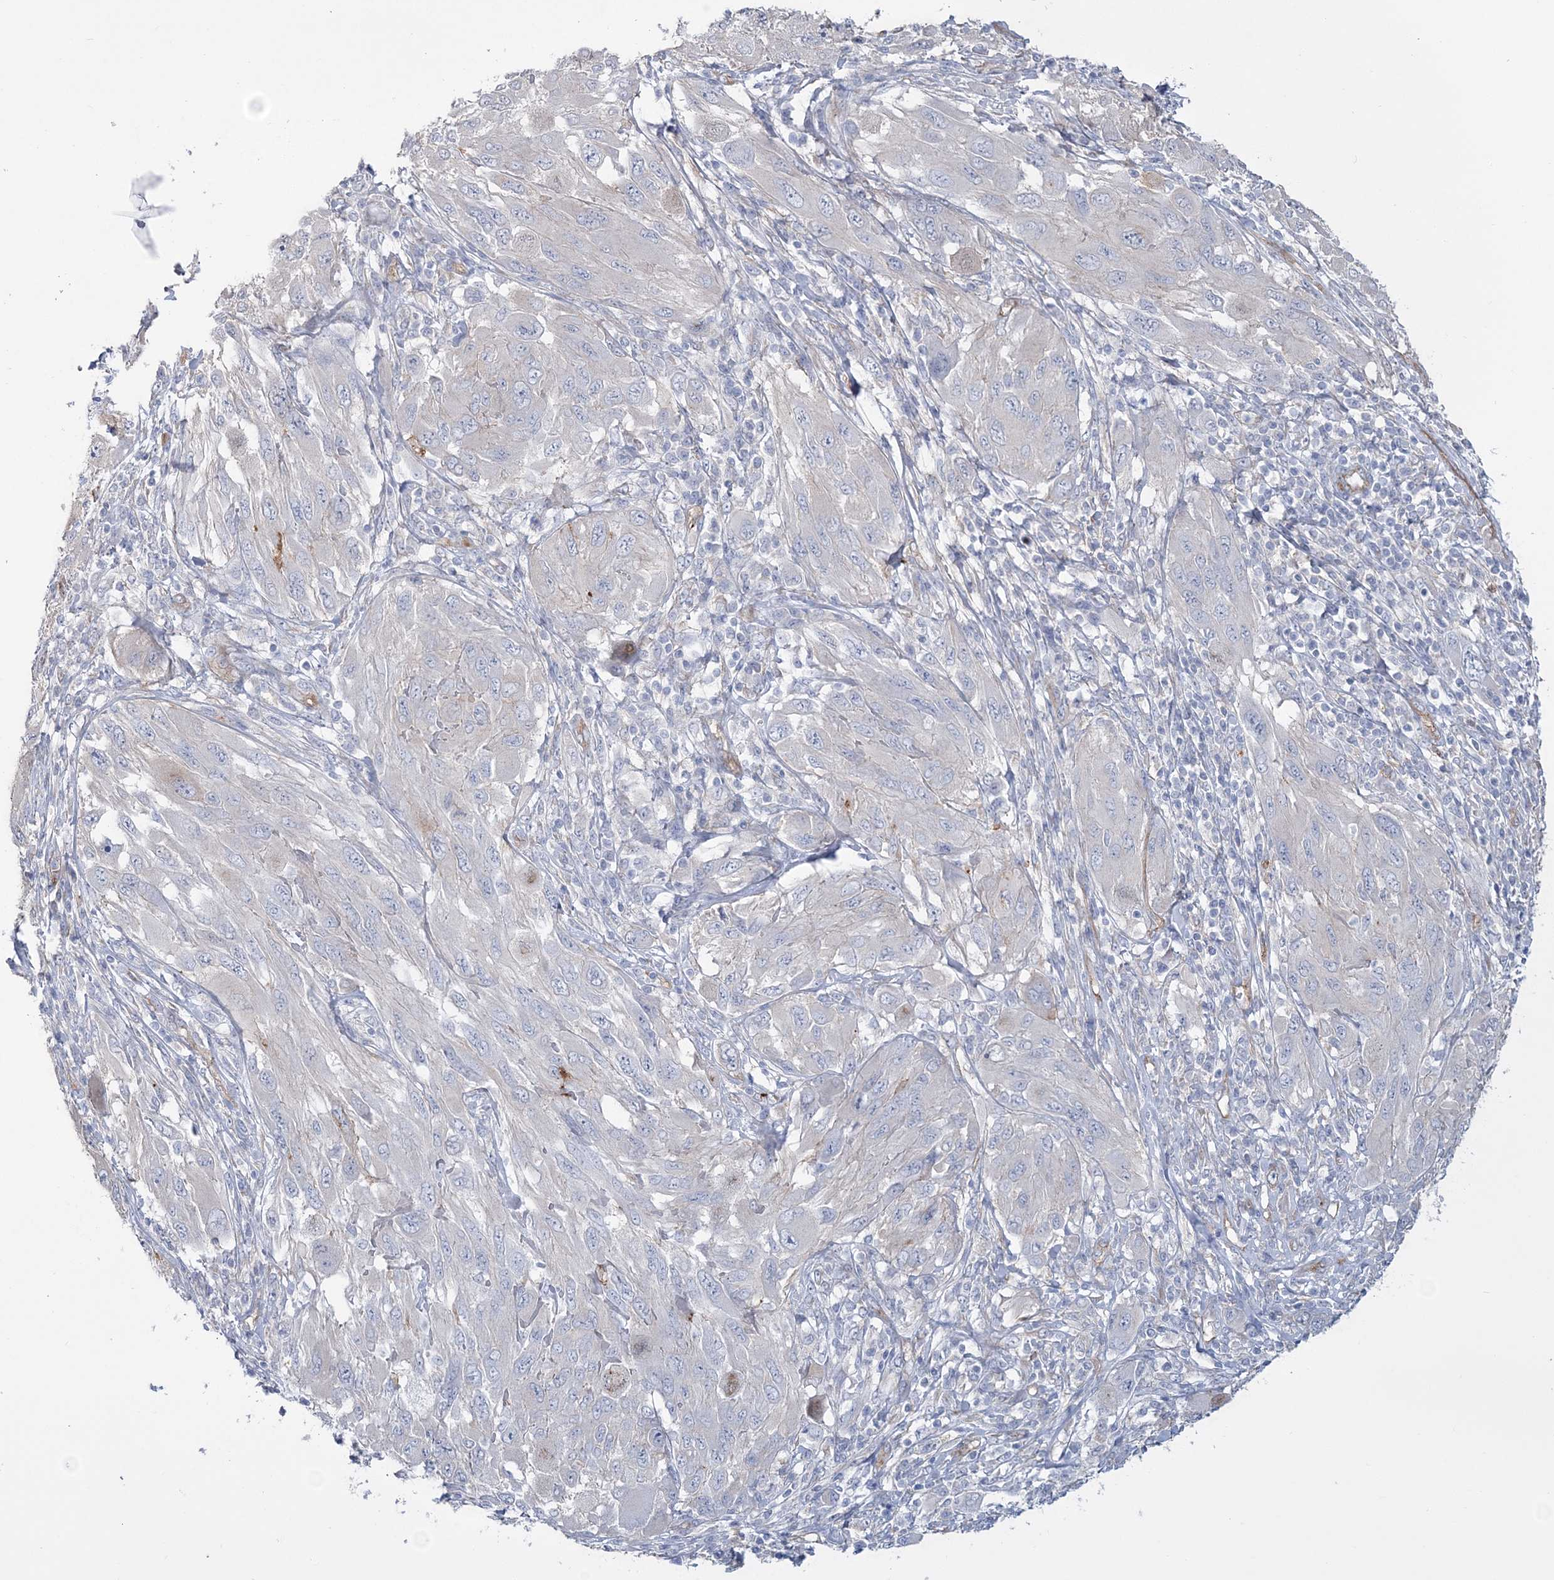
{"staining": {"intensity": "negative", "quantity": "none", "location": "none"}, "tissue": "melanoma", "cell_type": "Tumor cells", "image_type": "cancer", "snomed": [{"axis": "morphology", "description": "Malignant melanoma, NOS"}, {"axis": "topography", "description": "Skin"}], "caption": "DAB immunohistochemical staining of human melanoma displays no significant expression in tumor cells.", "gene": "RAB11FIP5", "patient": {"sex": "female", "age": 91}}